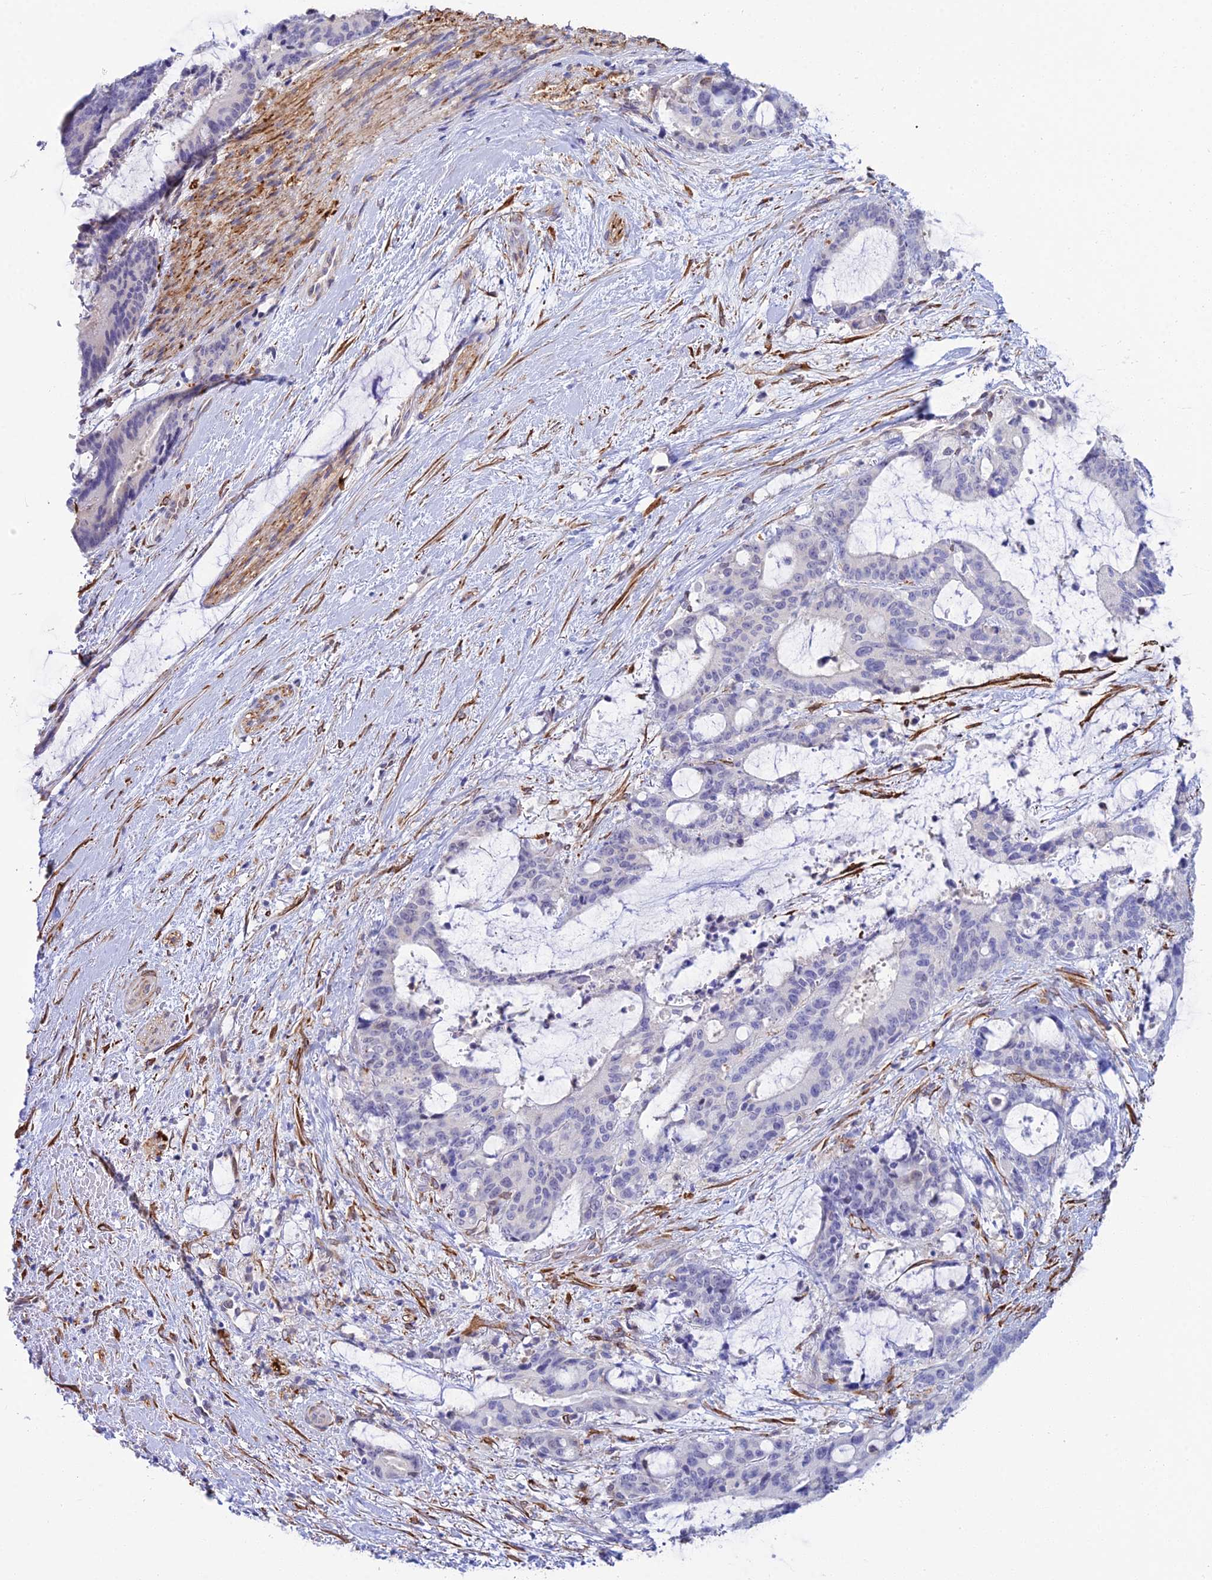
{"staining": {"intensity": "negative", "quantity": "none", "location": "none"}, "tissue": "liver cancer", "cell_type": "Tumor cells", "image_type": "cancer", "snomed": [{"axis": "morphology", "description": "Normal tissue, NOS"}, {"axis": "morphology", "description": "Cholangiocarcinoma"}, {"axis": "topography", "description": "Liver"}, {"axis": "topography", "description": "Peripheral nerve tissue"}], "caption": "Immunohistochemical staining of human liver cholangiocarcinoma reveals no significant staining in tumor cells. (Brightfield microscopy of DAB (3,3'-diaminobenzidine) immunohistochemistry at high magnification).", "gene": "MXRA7", "patient": {"sex": "female", "age": 73}}